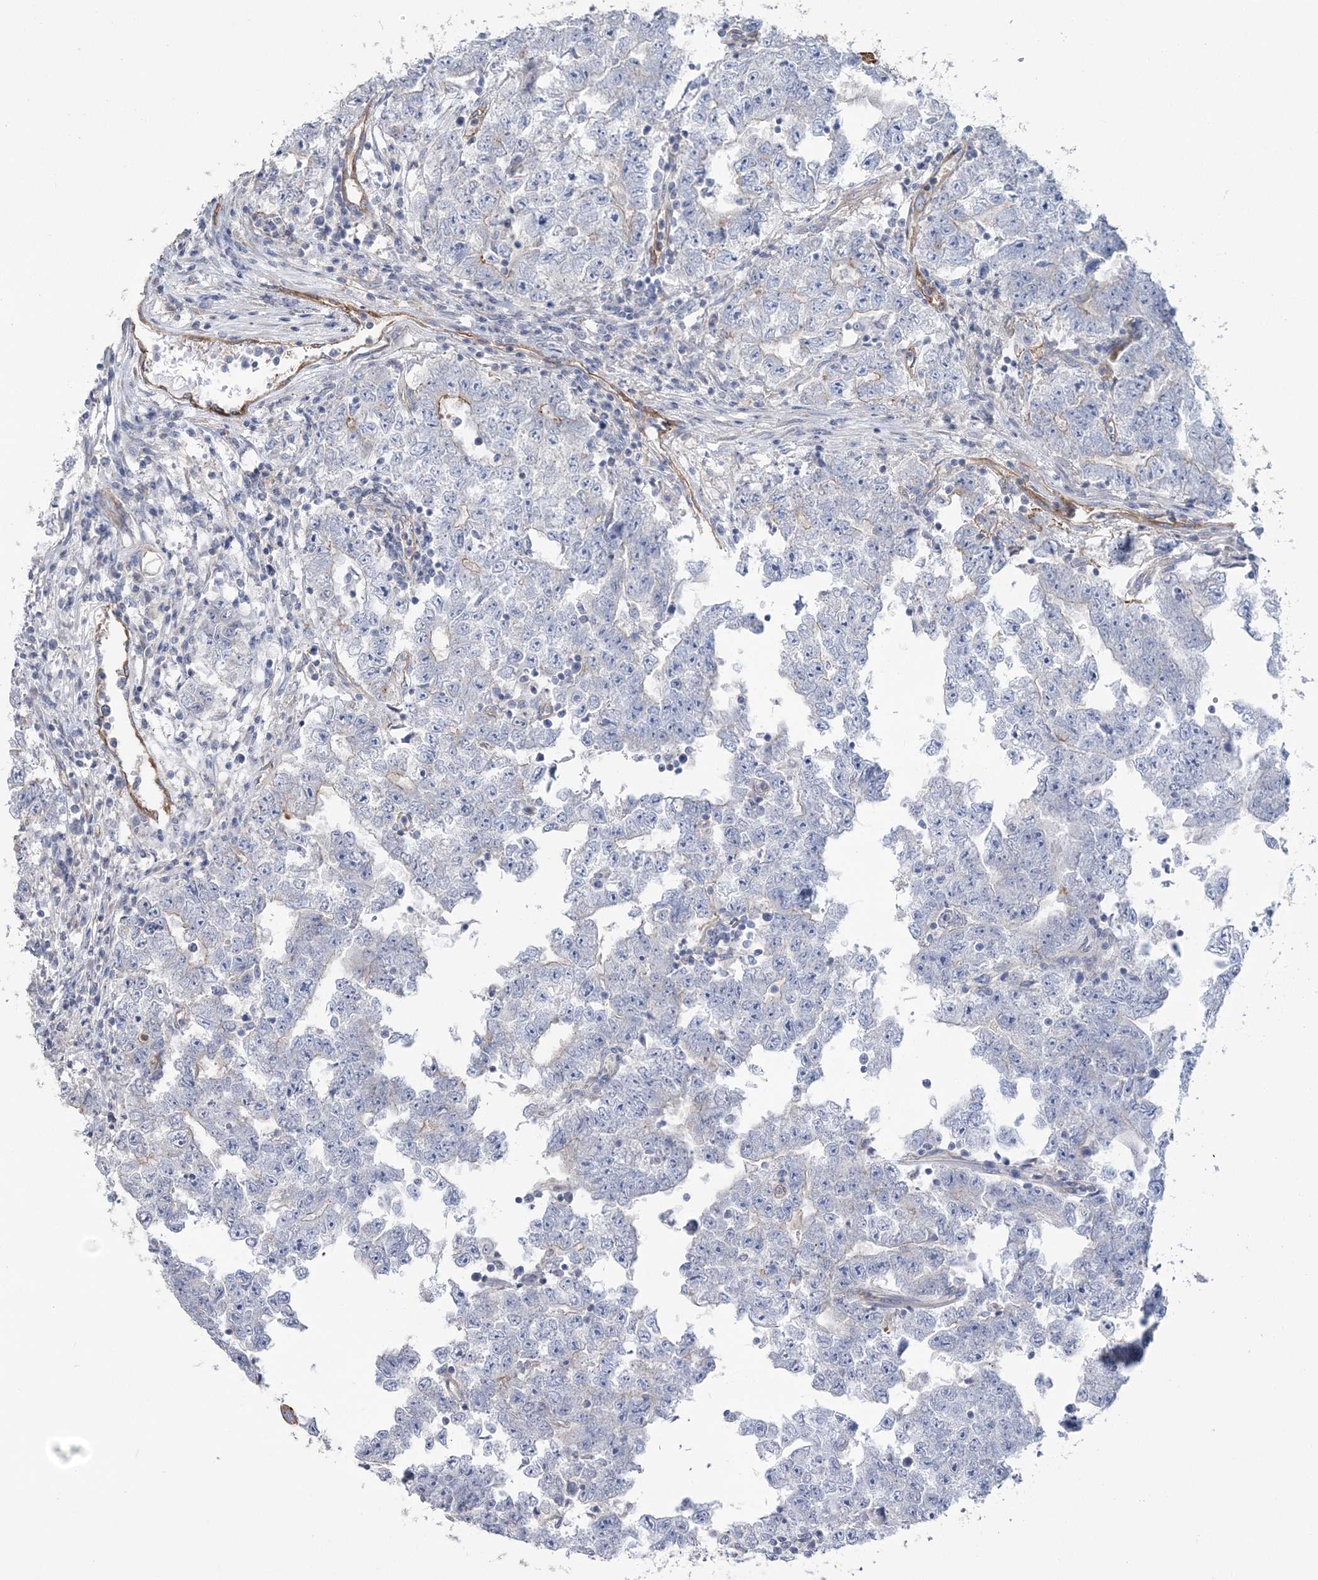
{"staining": {"intensity": "negative", "quantity": "none", "location": "none"}, "tissue": "testis cancer", "cell_type": "Tumor cells", "image_type": "cancer", "snomed": [{"axis": "morphology", "description": "Carcinoma, Embryonal, NOS"}, {"axis": "topography", "description": "Testis"}], "caption": "Image shows no significant protein positivity in tumor cells of testis cancer. (IHC, brightfield microscopy, high magnification).", "gene": "RAB11FIP5", "patient": {"sex": "male", "age": 25}}